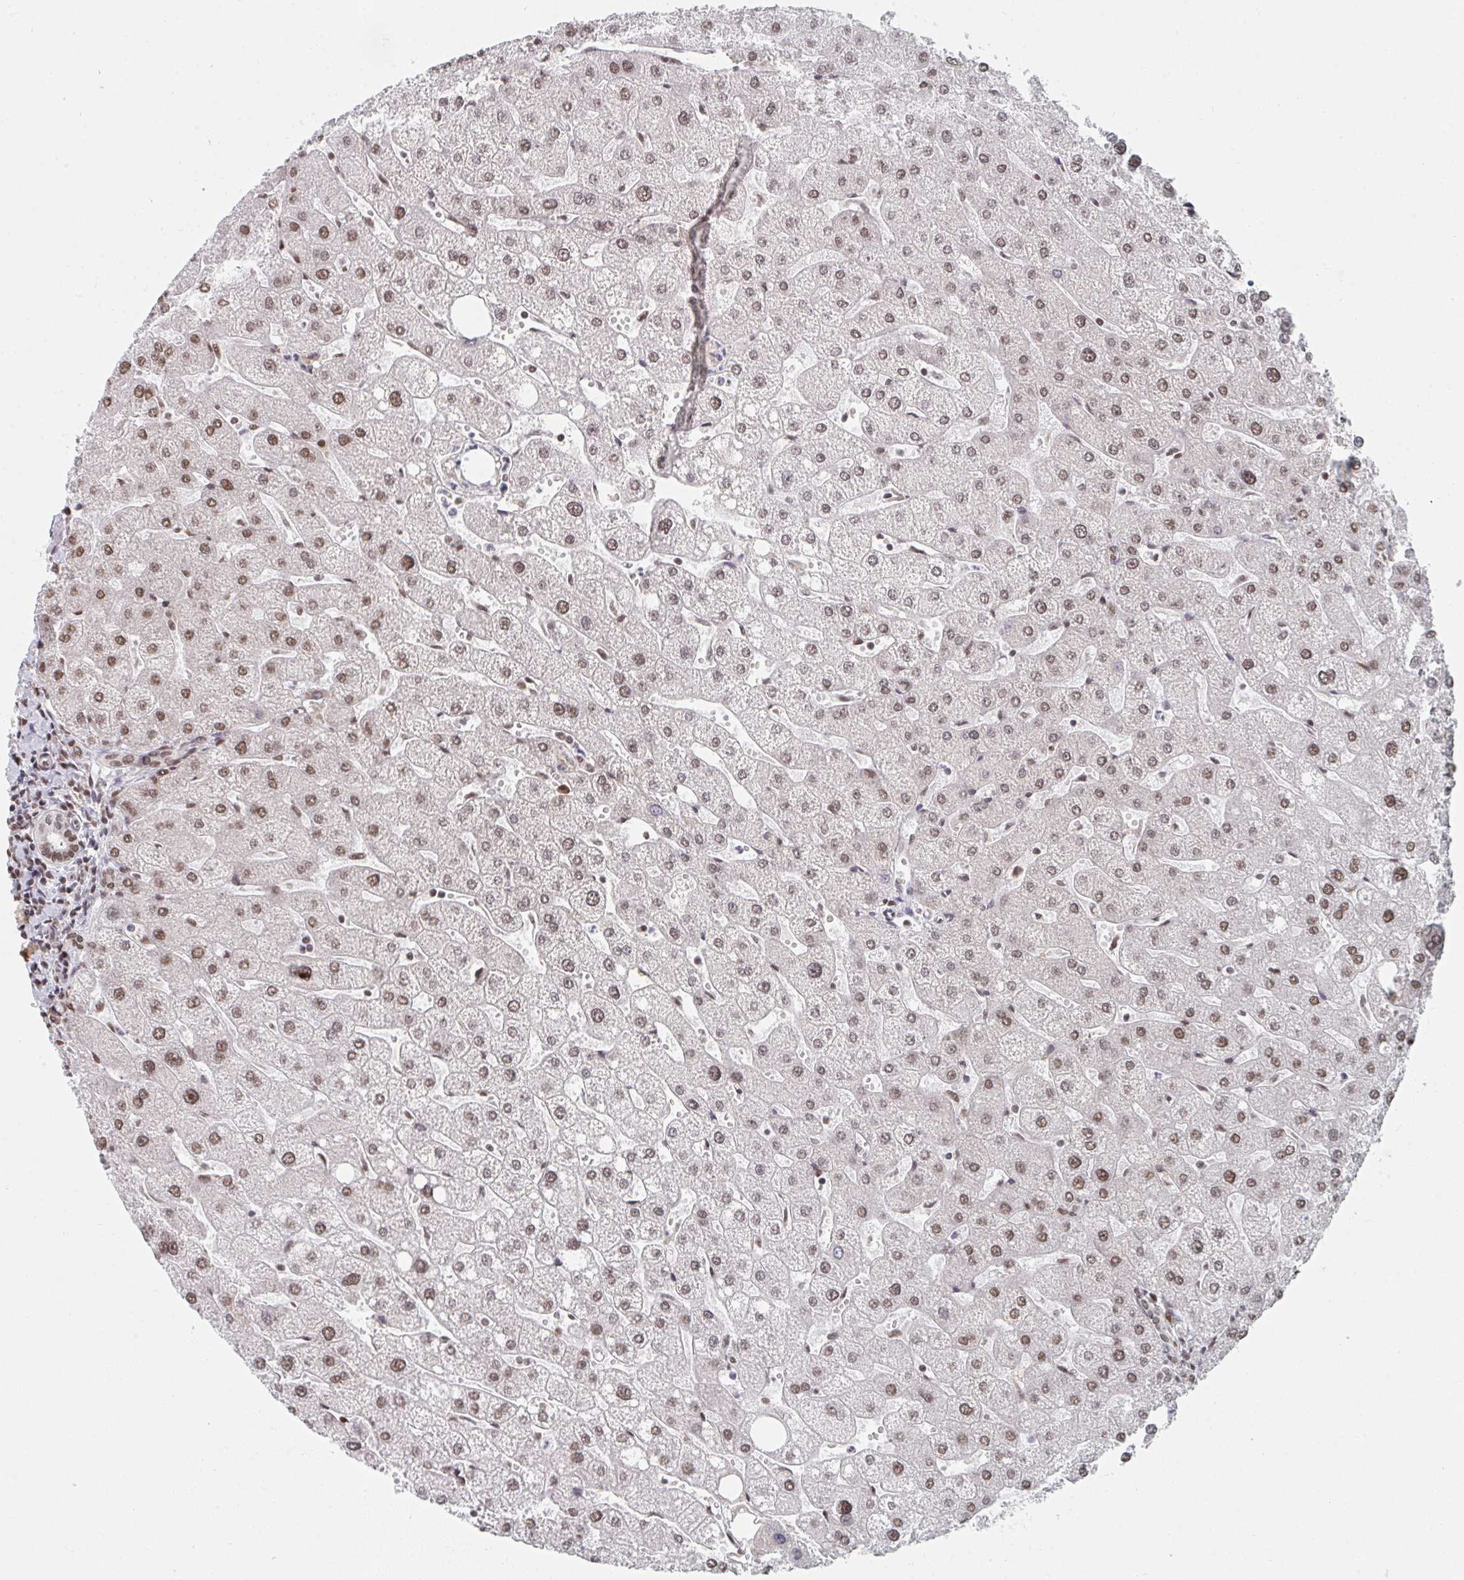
{"staining": {"intensity": "weak", "quantity": ">75%", "location": "nuclear"}, "tissue": "liver", "cell_type": "Cholangiocytes", "image_type": "normal", "snomed": [{"axis": "morphology", "description": "Normal tissue, NOS"}, {"axis": "topography", "description": "Liver"}], "caption": "The histopathology image demonstrates staining of benign liver, revealing weak nuclear protein positivity (brown color) within cholangiocytes.", "gene": "MBNL1", "patient": {"sex": "male", "age": 67}}